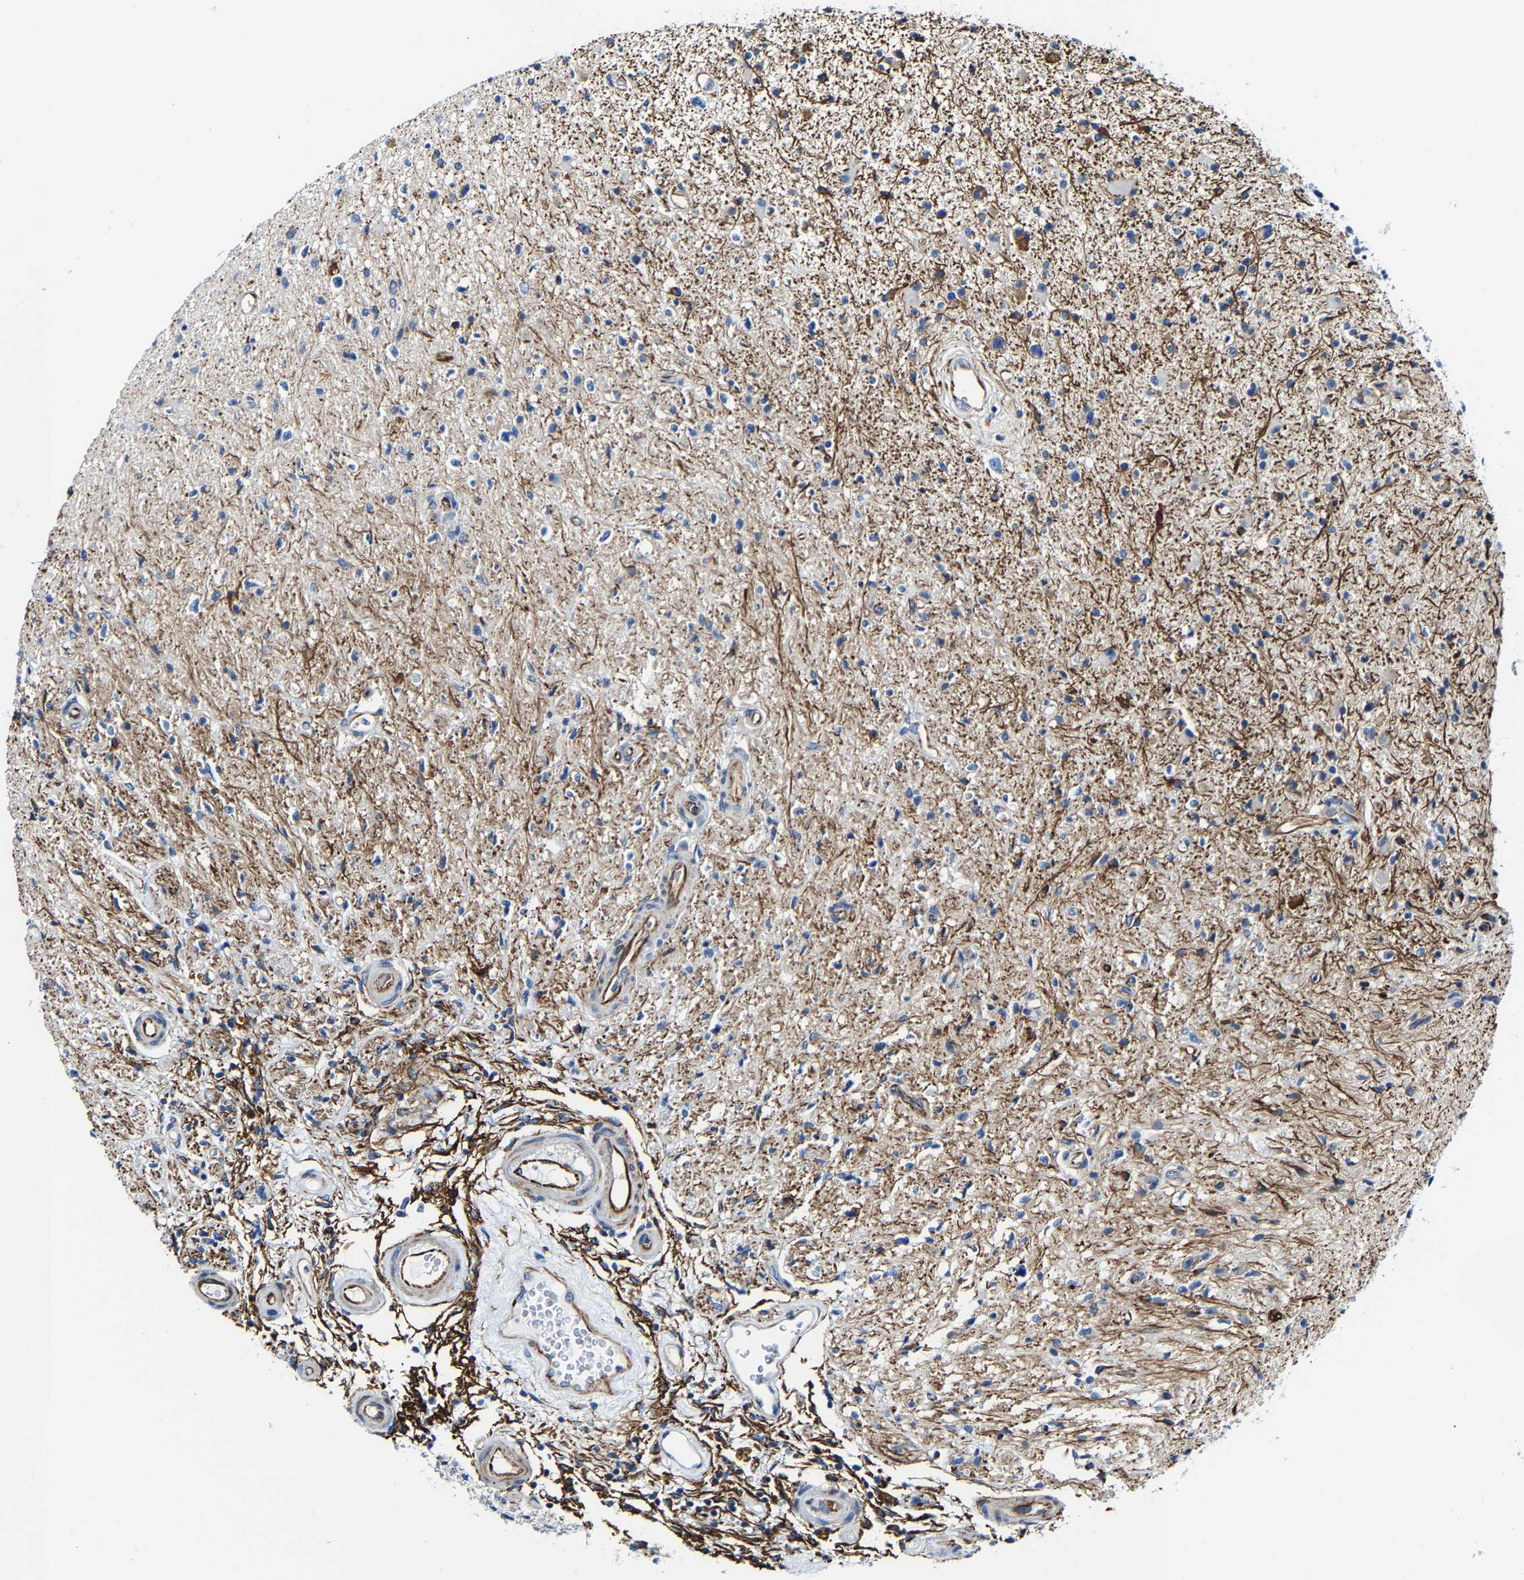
{"staining": {"intensity": "negative", "quantity": "none", "location": "none"}, "tissue": "glioma", "cell_type": "Tumor cells", "image_type": "cancer", "snomed": [{"axis": "morphology", "description": "Glioma, malignant, High grade"}, {"axis": "topography", "description": "Brain"}], "caption": "Tumor cells are negative for brown protein staining in glioma.", "gene": "MMEL1", "patient": {"sex": "male", "age": 33}}